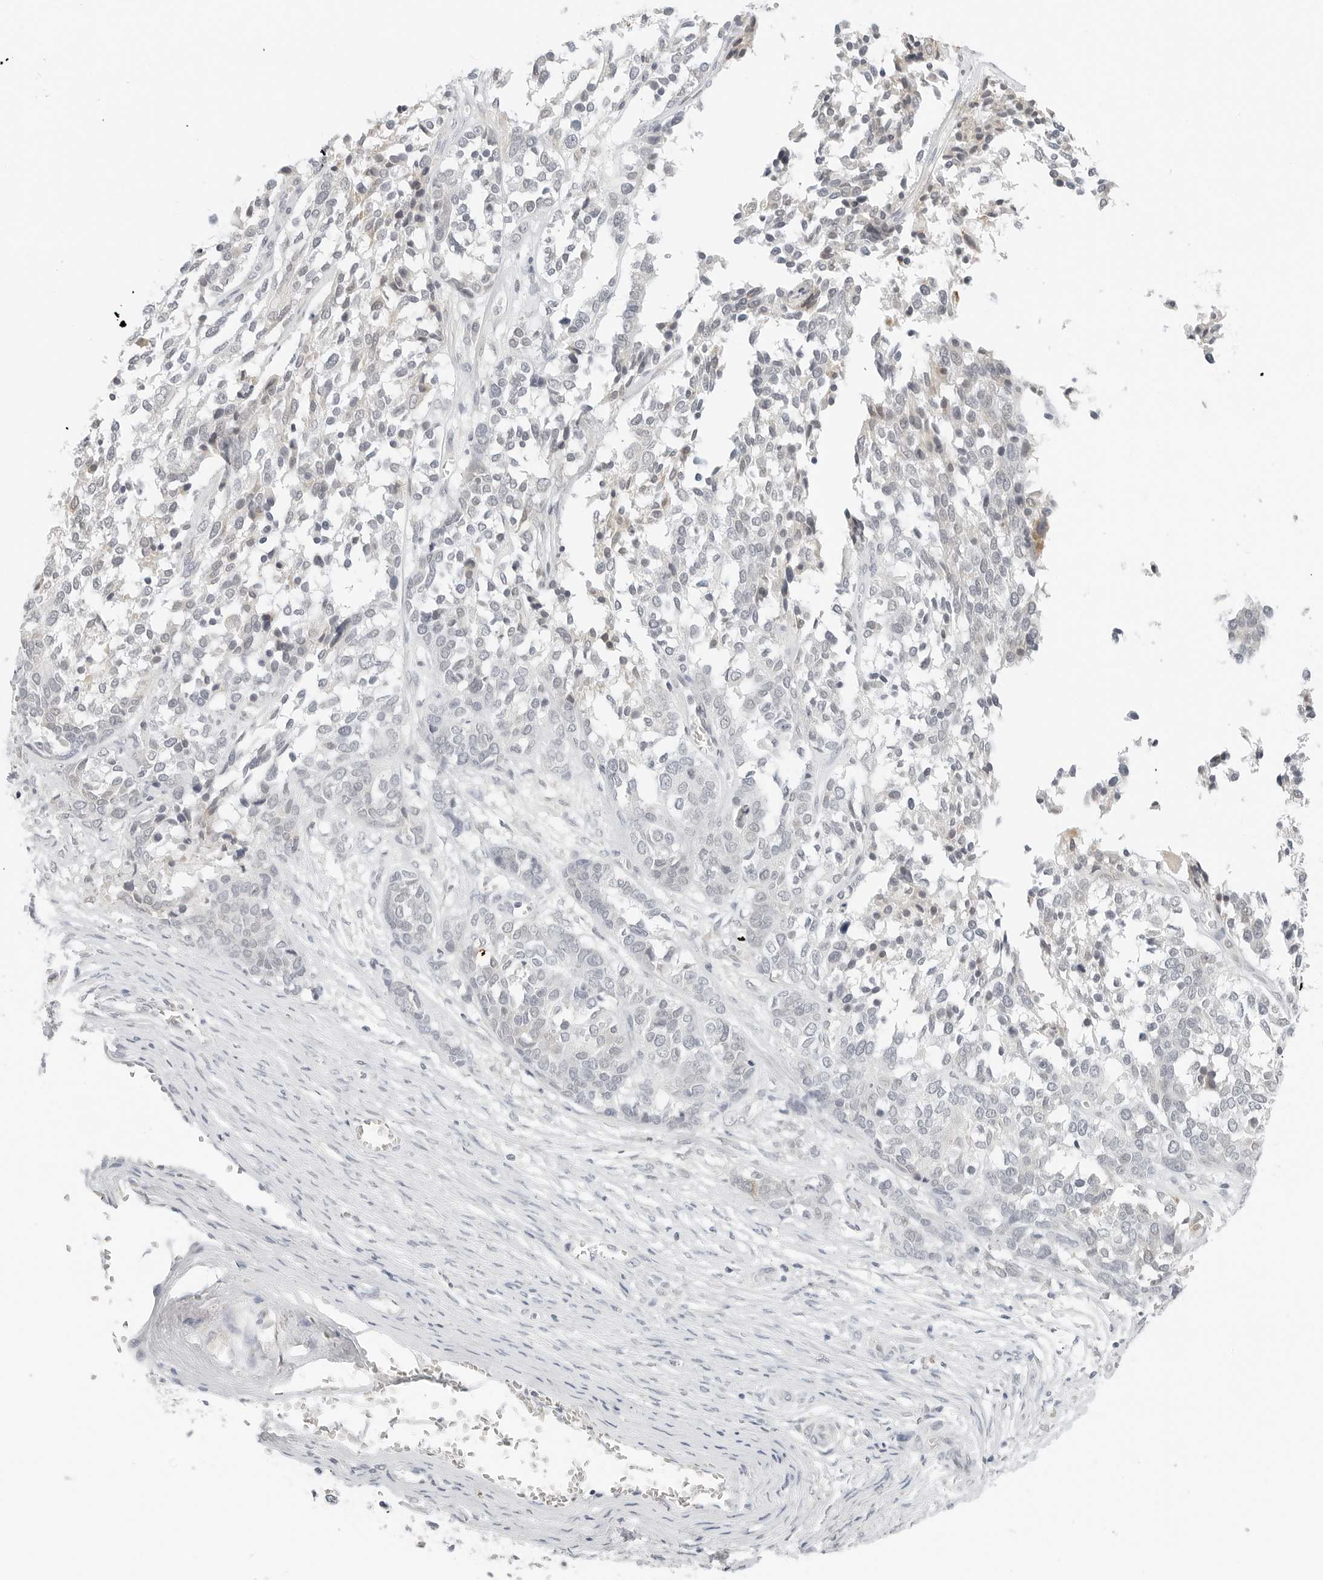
{"staining": {"intensity": "negative", "quantity": "none", "location": "none"}, "tissue": "ovarian cancer", "cell_type": "Tumor cells", "image_type": "cancer", "snomed": [{"axis": "morphology", "description": "Cystadenocarcinoma, serous, NOS"}, {"axis": "topography", "description": "Ovary"}], "caption": "This is an immunohistochemistry histopathology image of human ovarian cancer. There is no positivity in tumor cells.", "gene": "NEO1", "patient": {"sex": "female", "age": 44}}